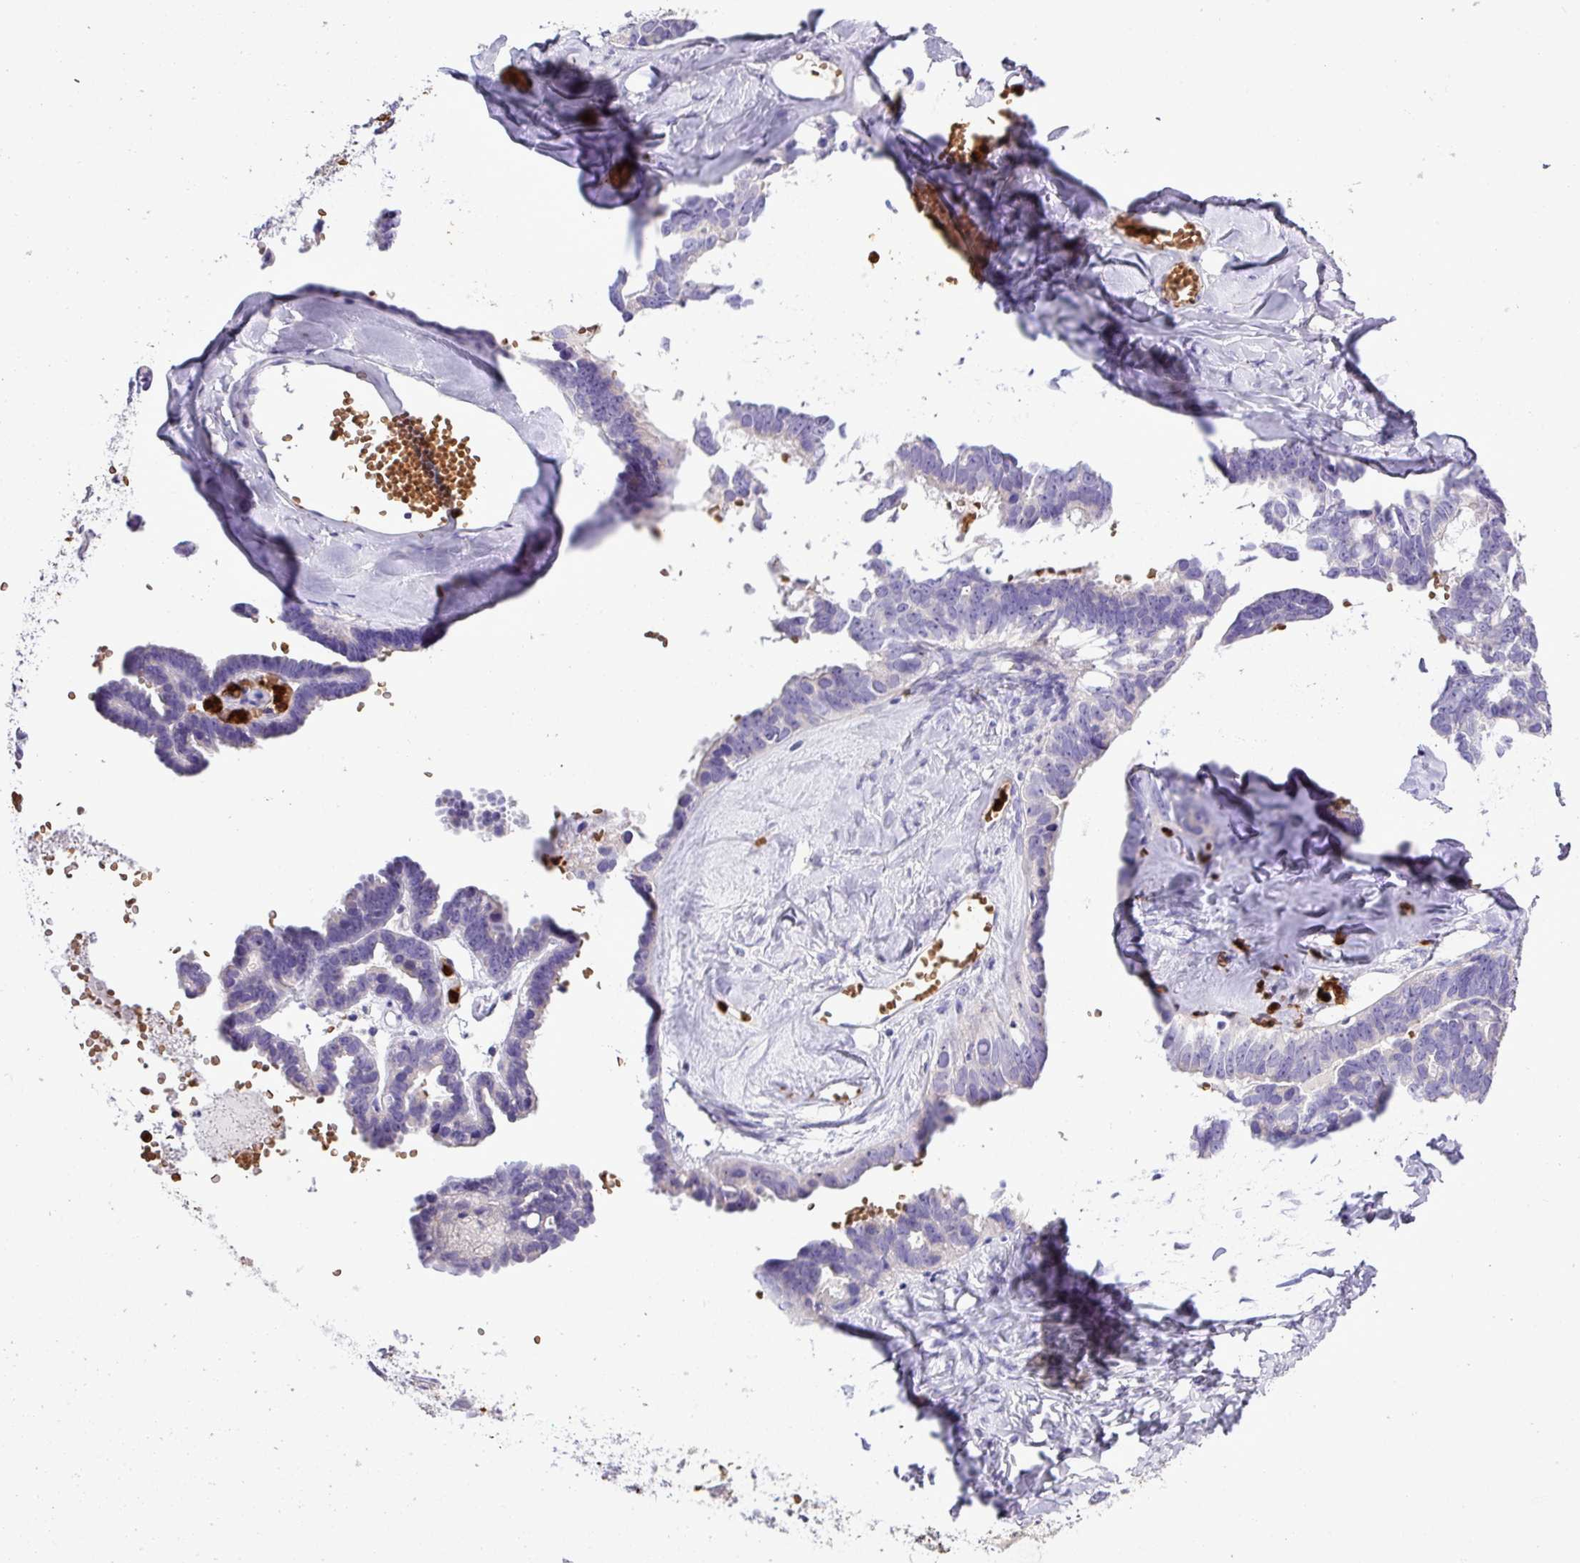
{"staining": {"intensity": "negative", "quantity": "none", "location": "none"}, "tissue": "ovarian cancer", "cell_type": "Tumor cells", "image_type": "cancer", "snomed": [{"axis": "morphology", "description": "Cystadenocarcinoma, serous, NOS"}, {"axis": "topography", "description": "Ovary"}], "caption": "DAB immunohistochemical staining of ovarian cancer (serous cystadenocarcinoma) demonstrates no significant staining in tumor cells. The staining was performed using DAB to visualize the protein expression in brown, while the nuclei were stained in blue with hematoxylin (Magnification: 20x).", "gene": "MGAT4B", "patient": {"sex": "female", "age": 69}}